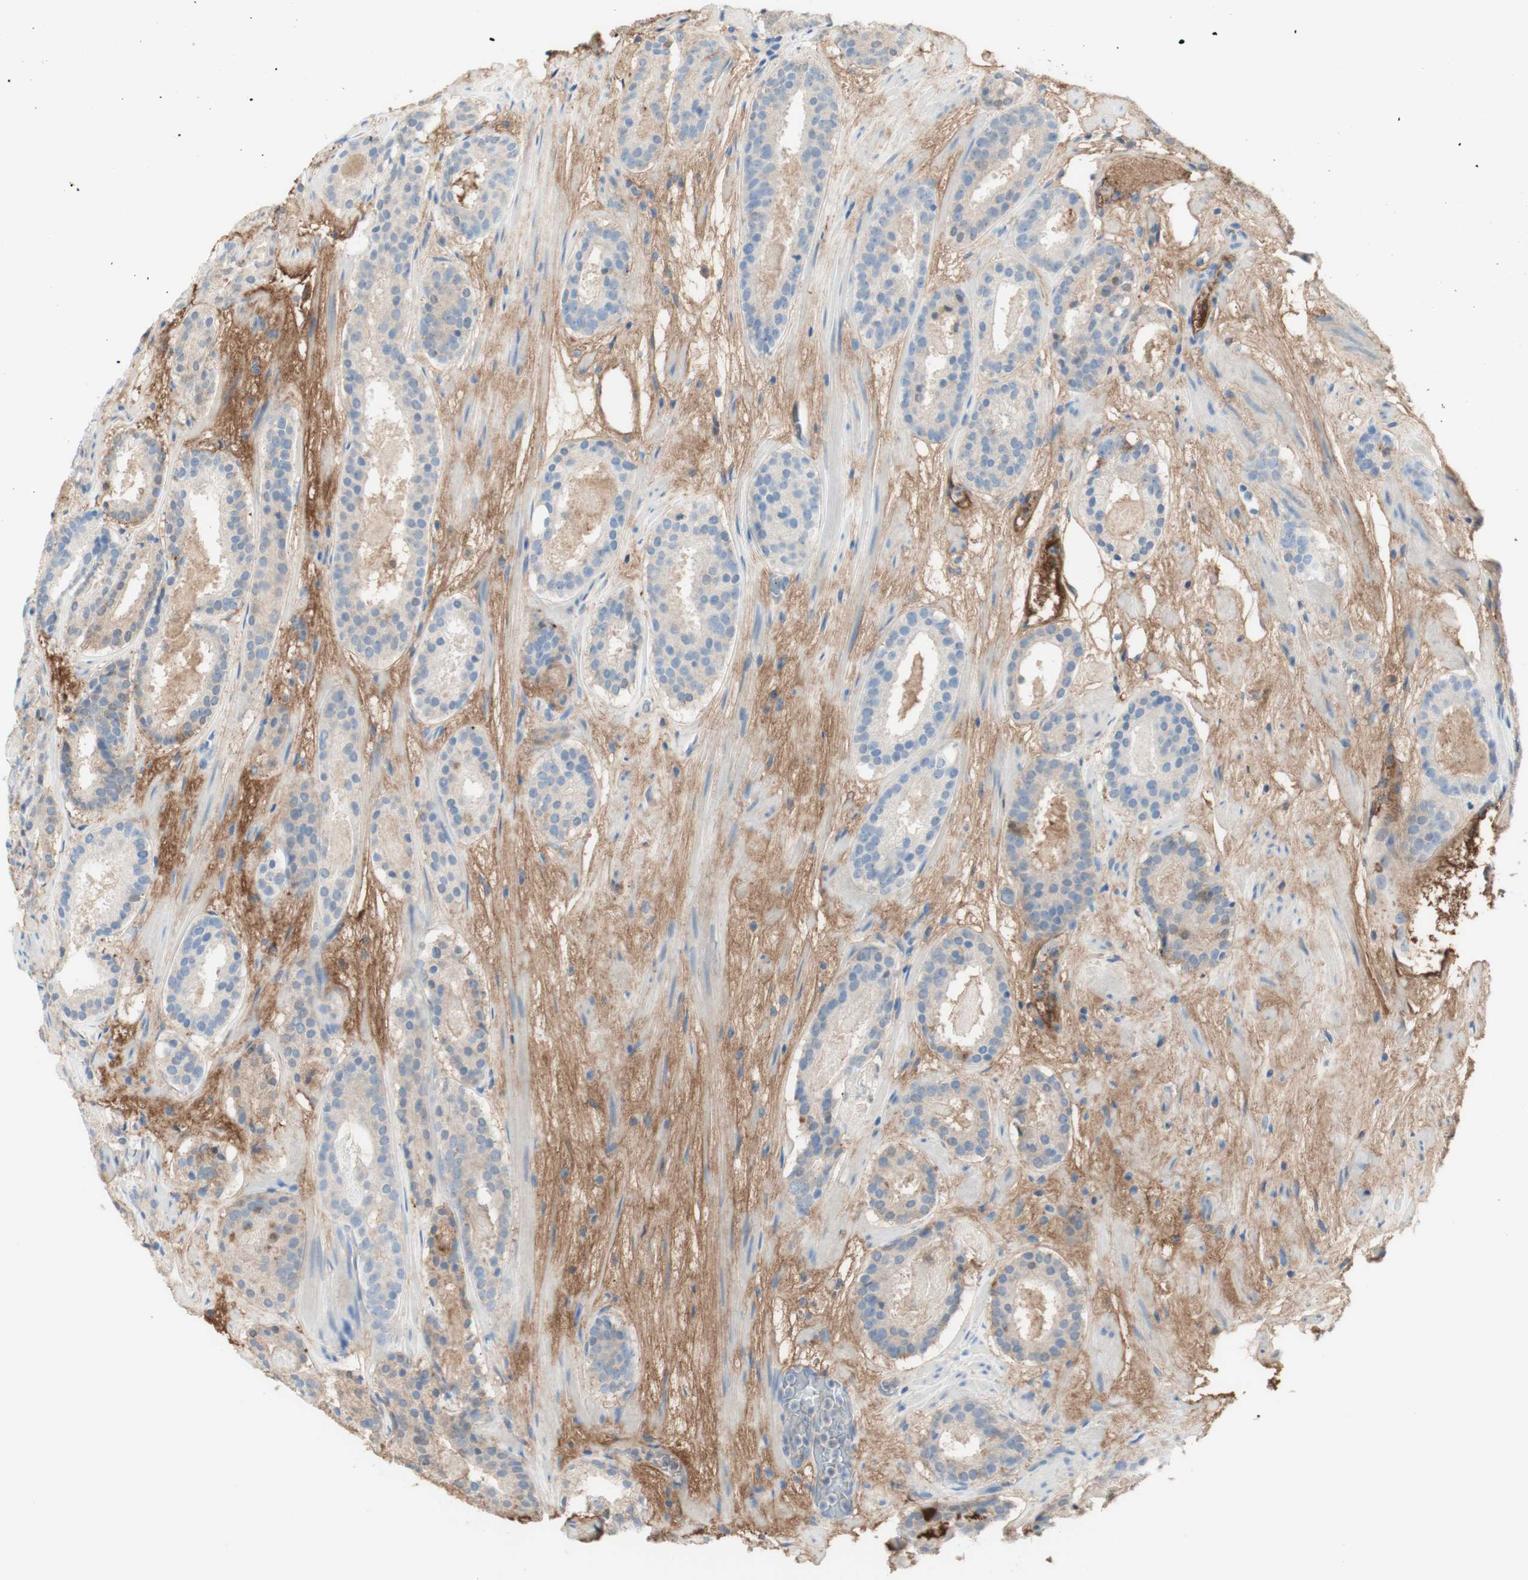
{"staining": {"intensity": "weak", "quantity": "25%-75%", "location": "cytoplasmic/membranous"}, "tissue": "prostate cancer", "cell_type": "Tumor cells", "image_type": "cancer", "snomed": [{"axis": "morphology", "description": "Adenocarcinoma, Low grade"}, {"axis": "topography", "description": "Prostate"}], "caption": "Protein staining shows weak cytoplasmic/membranous staining in approximately 25%-75% of tumor cells in prostate cancer (adenocarcinoma (low-grade)). (Brightfield microscopy of DAB IHC at high magnification).", "gene": "KNG1", "patient": {"sex": "male", "age": 69}}